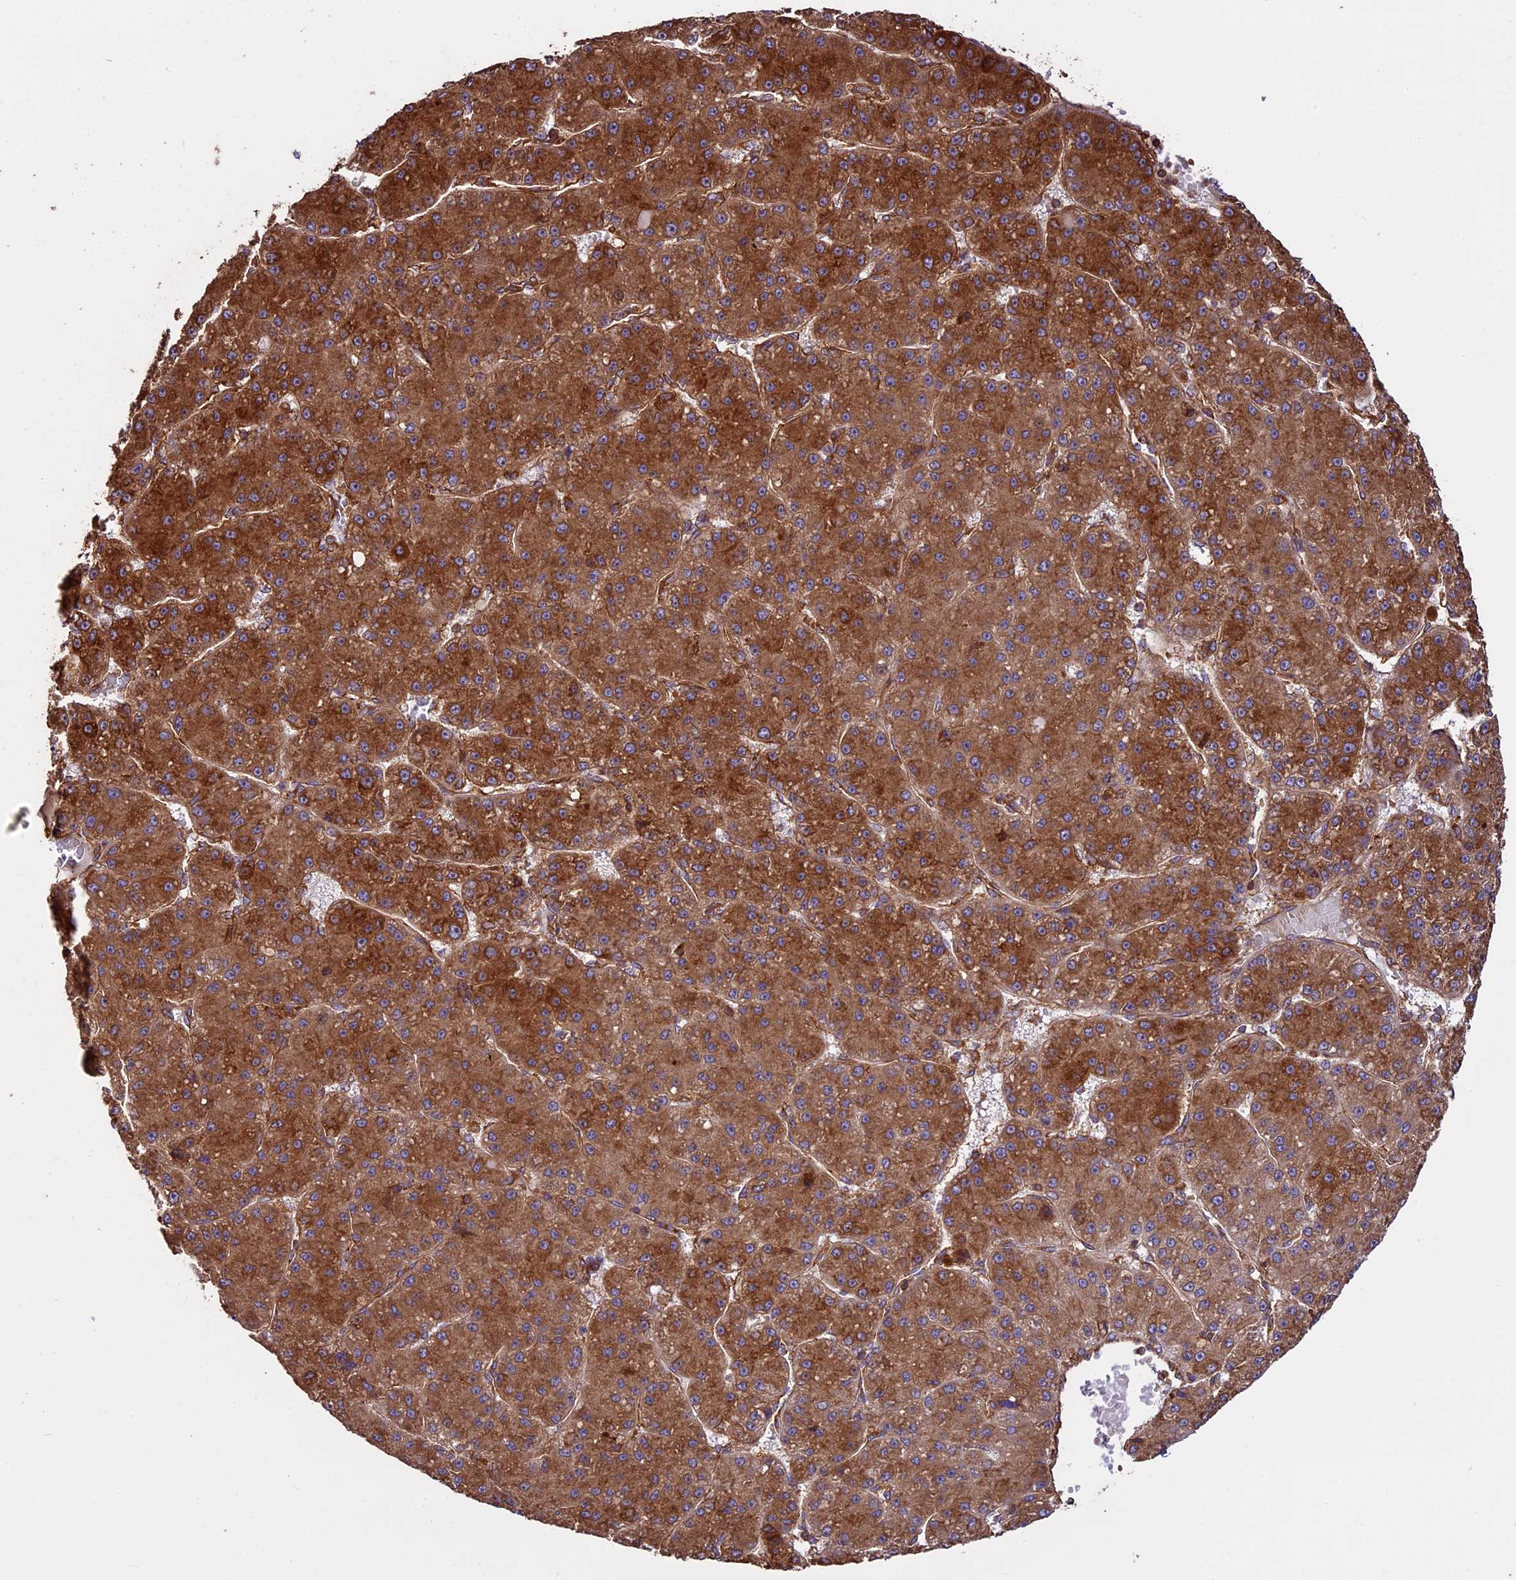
{"staining": {"intensity": "strong", "quantity": ">75%", "location": "cytoplasmic/membranous"}, "tissue": "liver cancer", "cell_type": "Tumor cells", "image_type": "cancer", "snomed": [{"axis": "morphology", "description": "Carcinoma, Hepatocellular, NOS"}, {"axis": "topography", "description": "Liver"}], "caption": "An IHC image of neoplastic tissue is shown. Protein staining in brown highlights strong cytoplasmic/membranous positivity in liver cancer (hepatocellular carcinoma) within tumor cells.", "gene": "KARS1", "patient": {"sex": "male", "age": 67}}